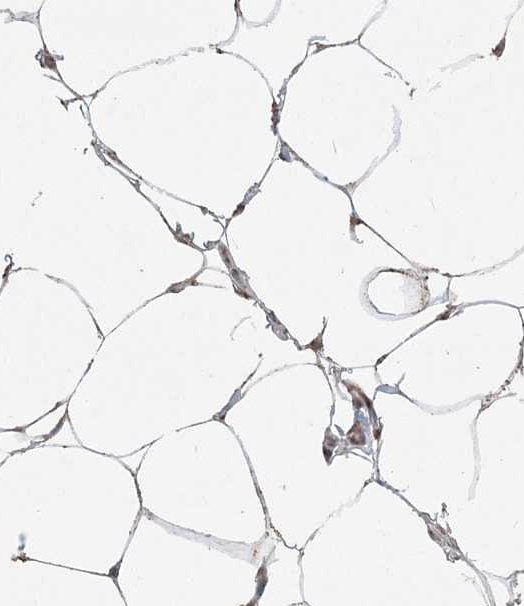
{"staining": {"intensity": "moderate", "quantity": ">75%", "location": "cytoplasmic/membranous"}, "tissue": "adipose tissue", "cell_type": "Adipocytes", "image_type": "normal", "snomed": [{"axis": "morphology", "description": "Normal tissue, NOS"}, {"axis": "morphology", "description": "Fibrosis, NOS"}, {"axis": "topography", "description": "Breast"}, {"axis": "topography", "description": "Adipose tissue"}], "caption": "Immunohistochemistry micrograph of normal human adipose tissue stained for a protein (brown), which displays medium levels of moderate cytoplasmic/membranous expression in about >75% of adipocytes.", "gene": "LRPPRC", "patient": {"sex": "female", "age": 39}}